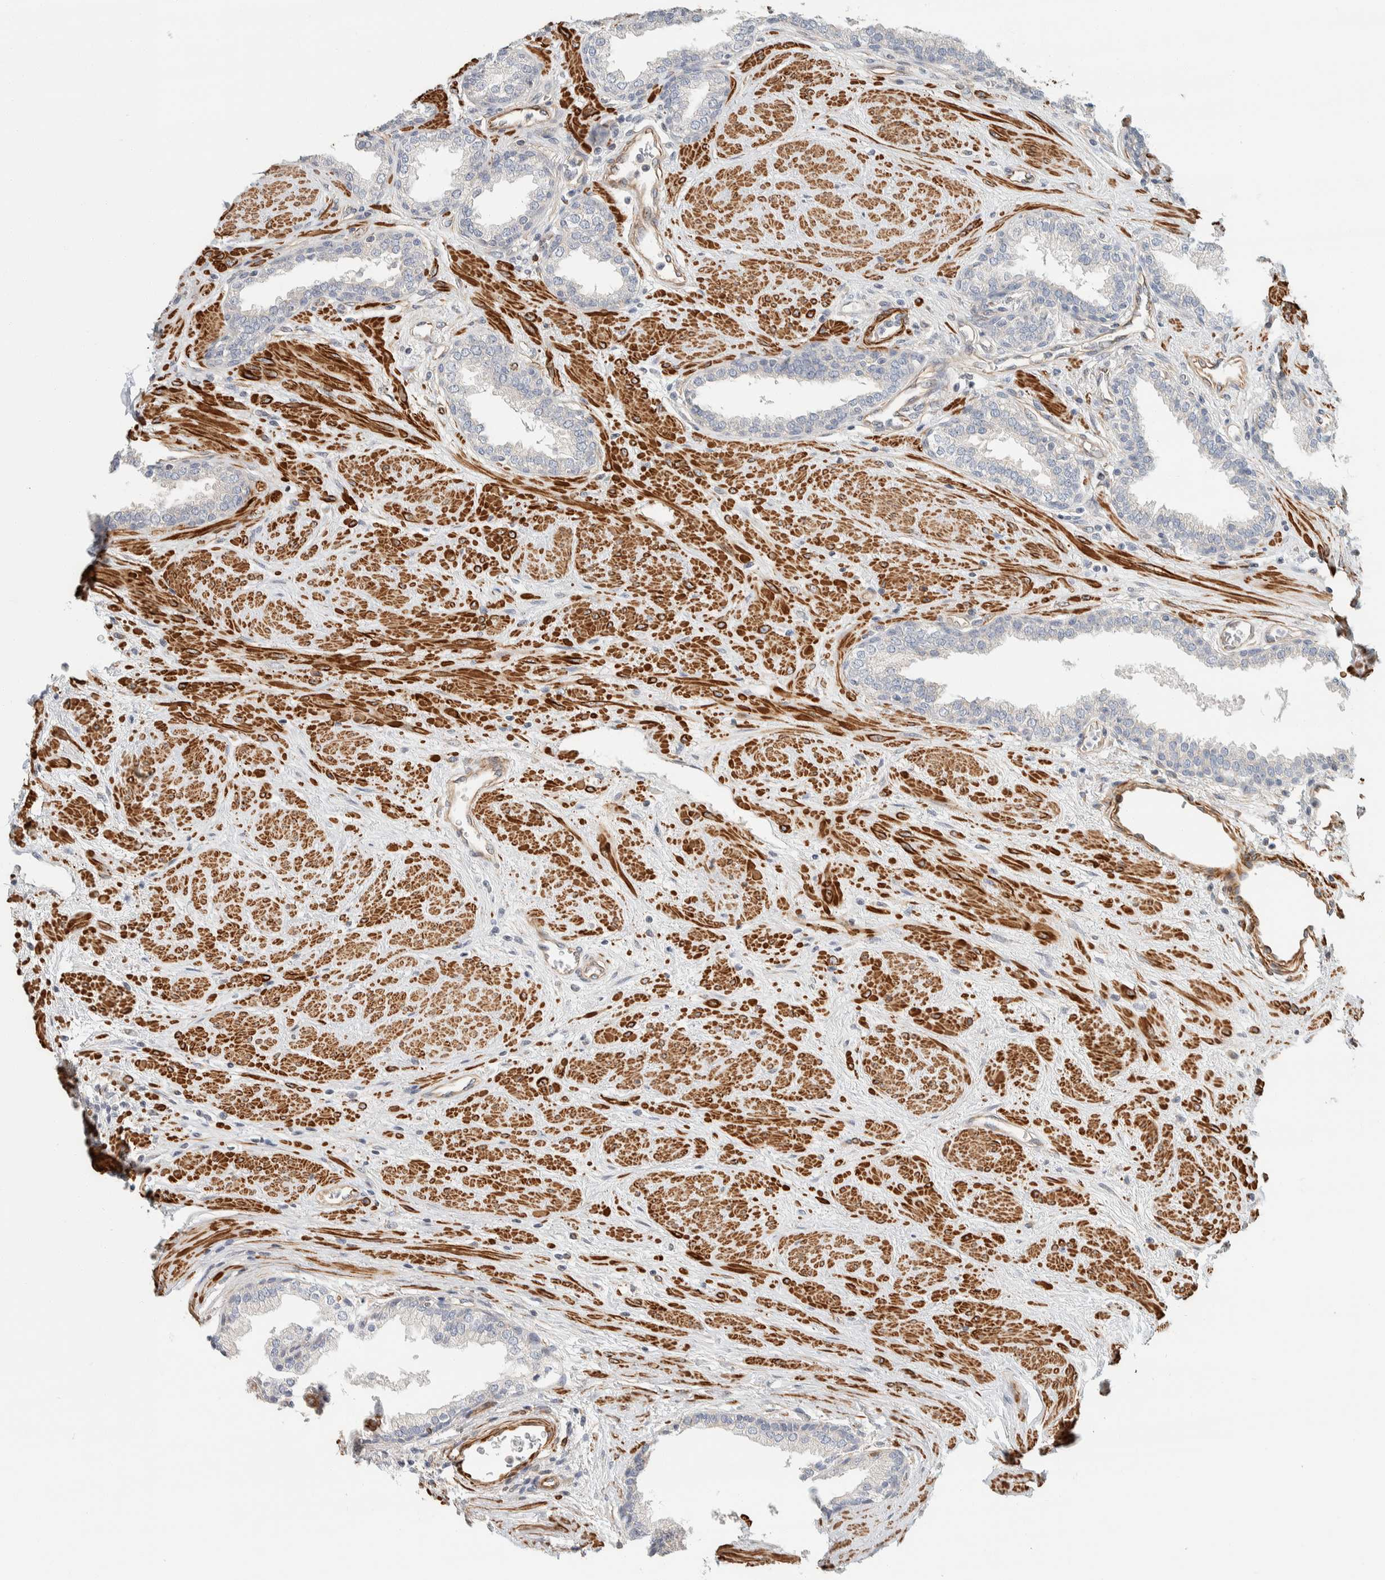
{"staining": {"intensity": "negative", "quantity": "none", "location": "none"}, "tissue": "prostate", "cell_type": "Glandular cells", "image_type": "normal", "snomed": [{"axis": "morphology", "description": "Normal tissue, NOS"}, {"axis": "topography", "description": "Prostate"}], "caption": "Image shows no protein staining in glandular cells of benign prostate. (DAB immunohistochemistry (IHC), high magnification).", "gene": "CDR2", "patient": {"sex": "male", "age": 51}}